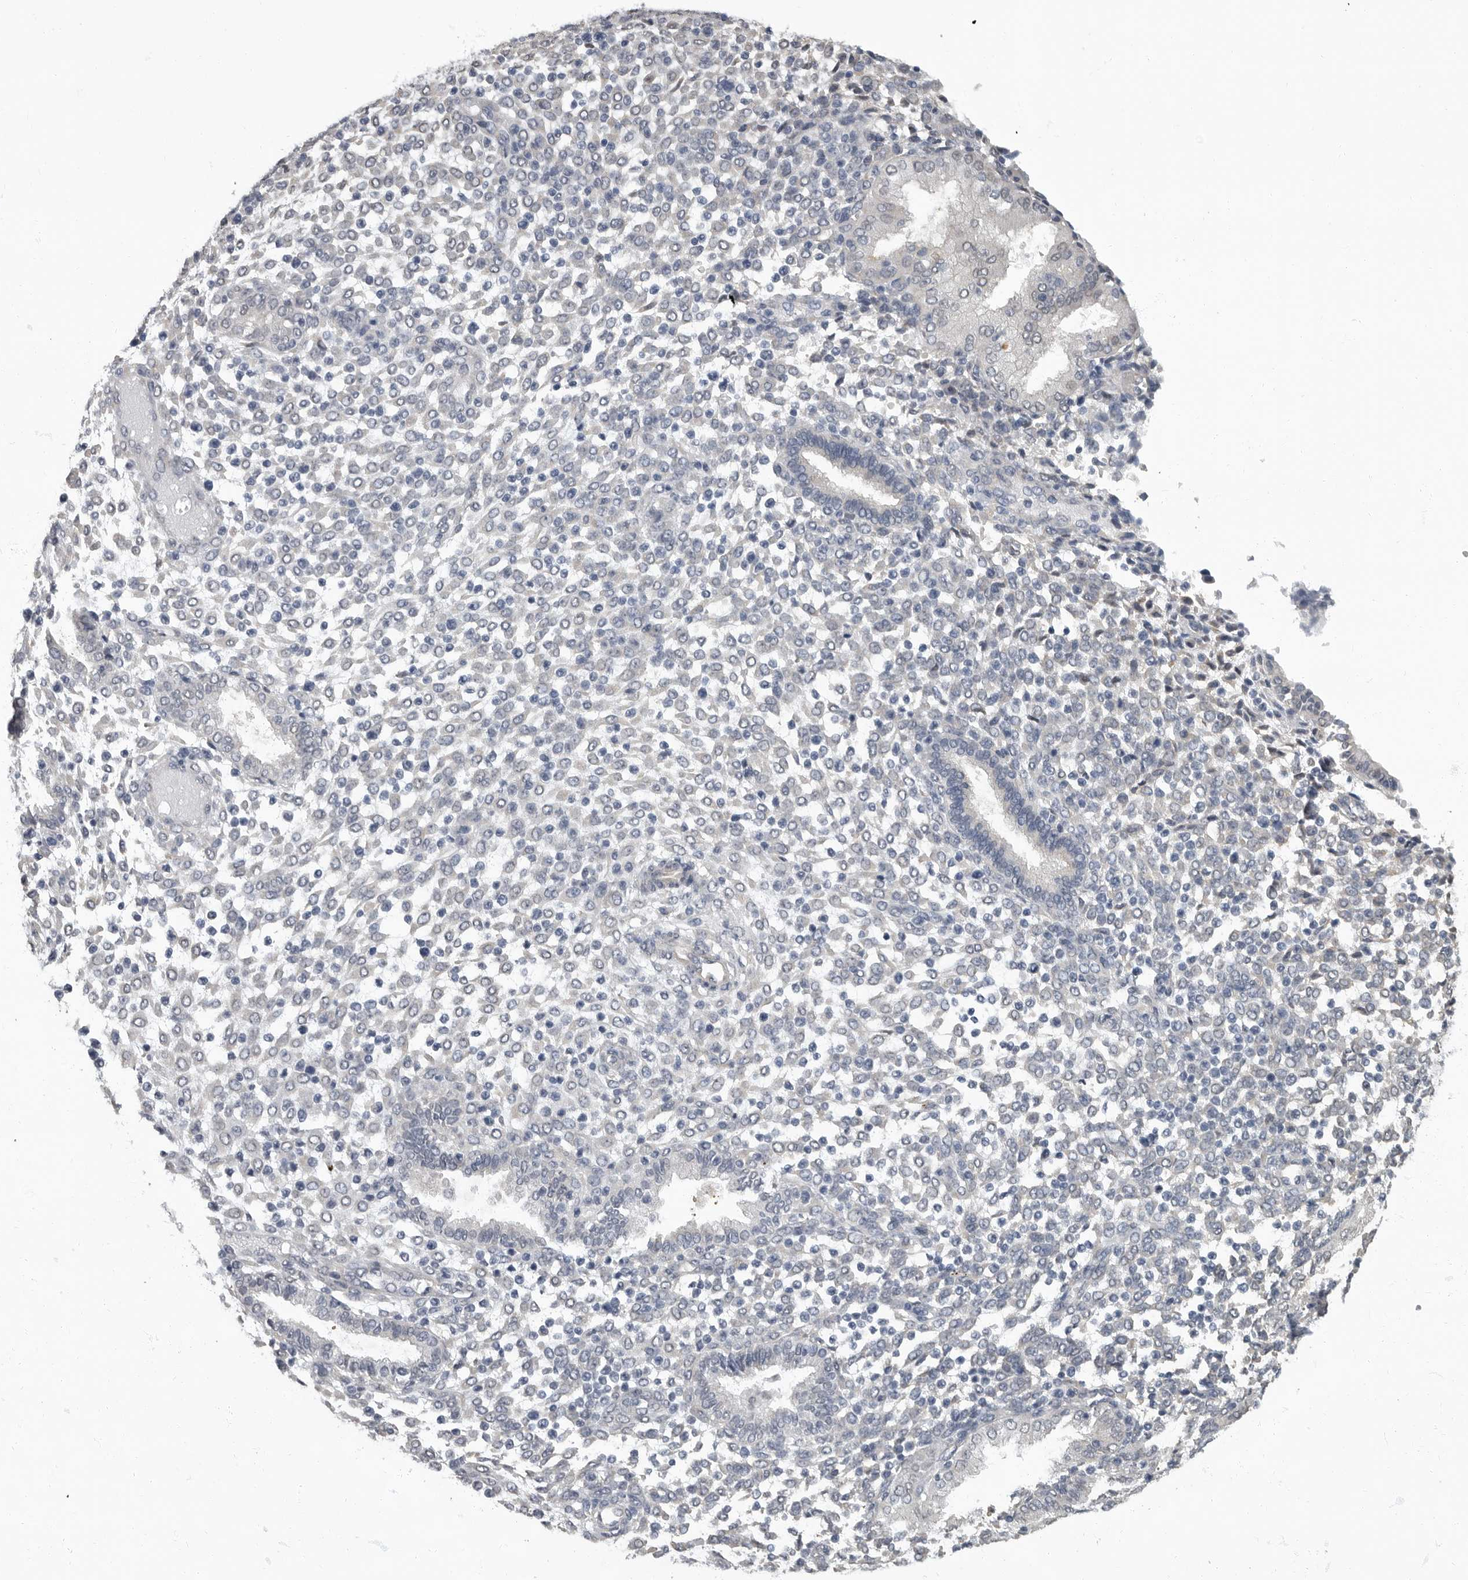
{"staining": {"intensity": "negative", "quantity": "none", "location": "none"}, "tissue": "endometrium", "cell_type": "Cells in endometrial stroma", "image_type": "normal", "snomed": [{"axis": "morphology", "description": "Normal tissue, NOS"}, {"axis": "topography", "description": "Endometrium"}], "caption": "The micrograph shows no significant expression in cells in endometrial stroma of endometrium. Nuclei are stained in blue.", "gene": "ARHGEF10", "patient": {"sex": "female", "age": 53}}